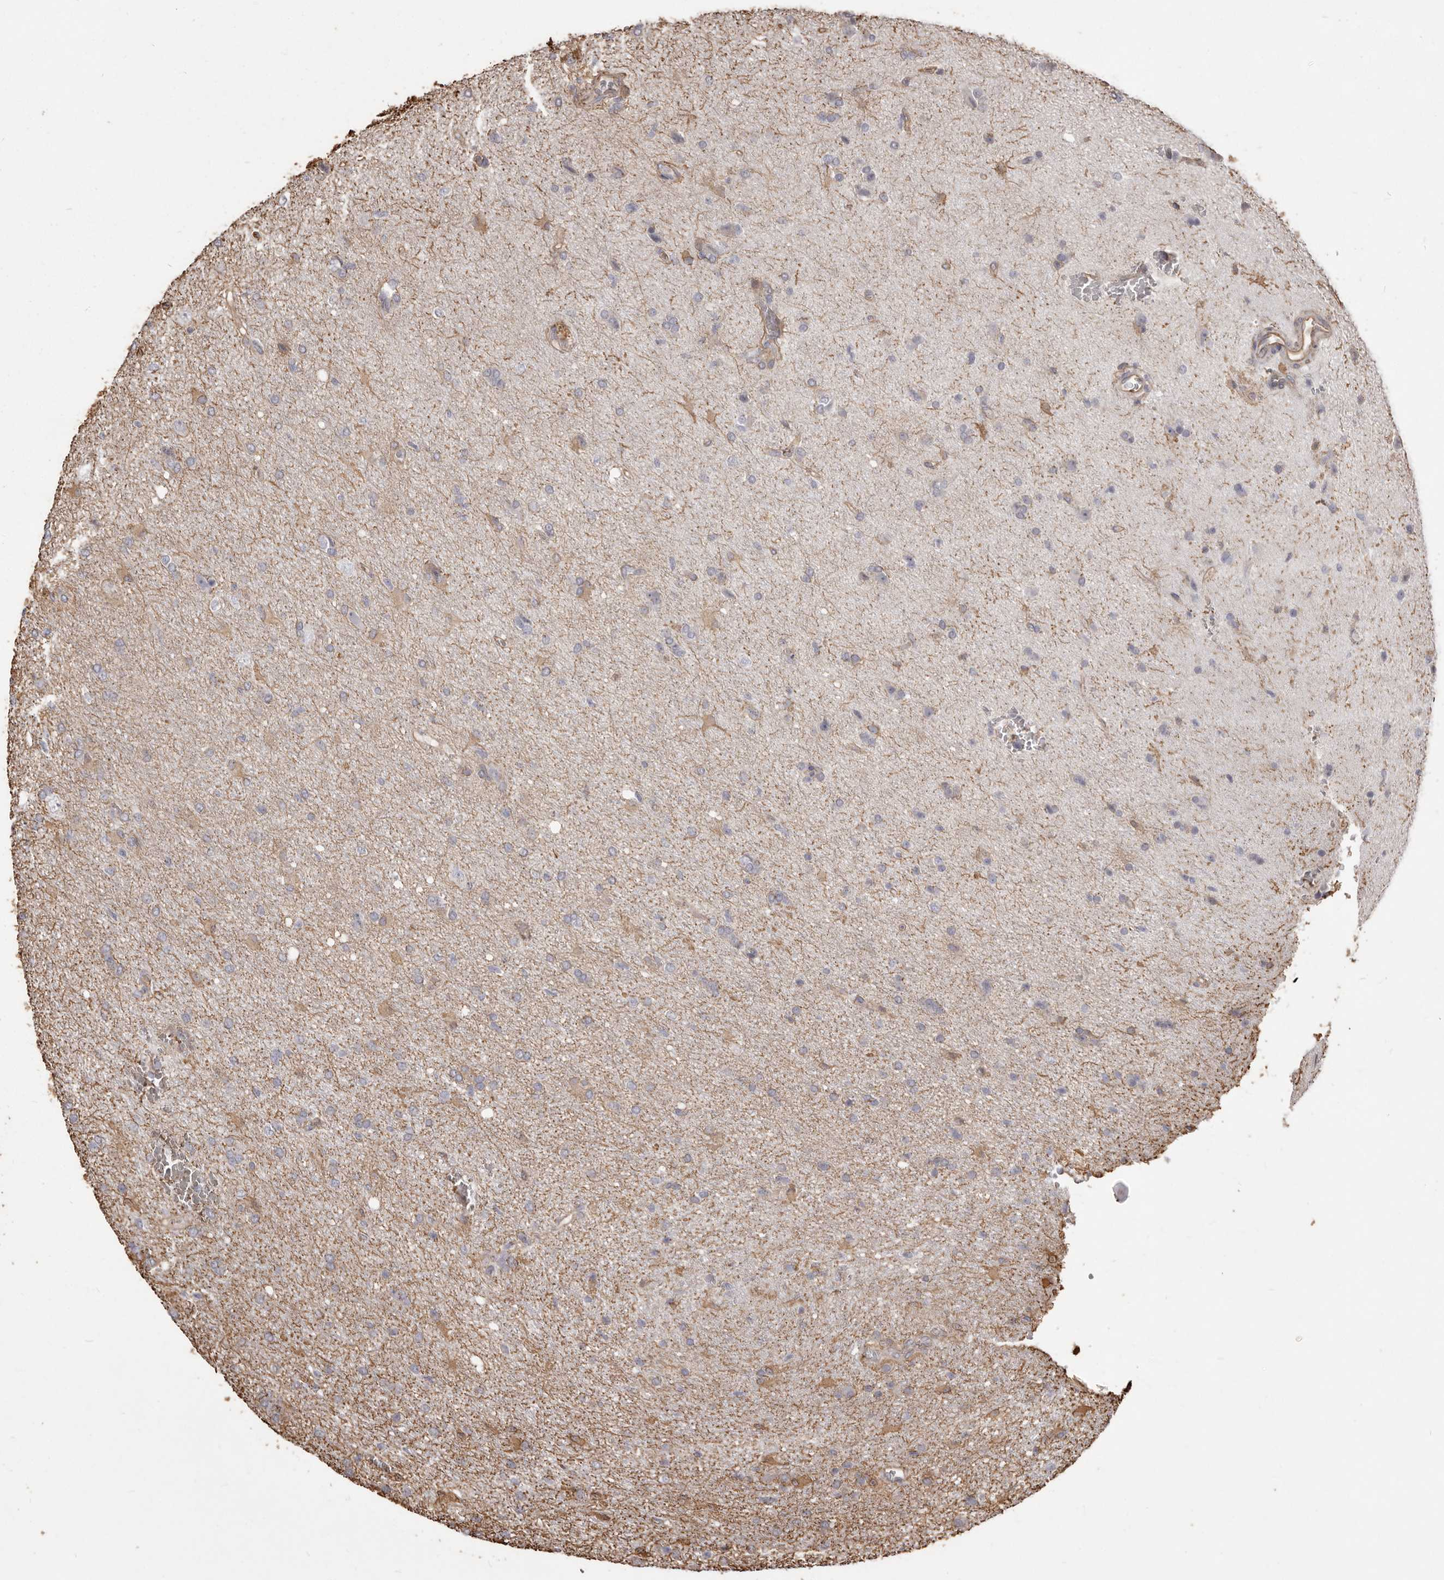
{"staining": {"intensity": "weak", "quantity": "25%-75%", "location": "cytoplasmic/membranous"}, "tissue": "glioma", "cell_type": "Tumor cells", "image_type": "cancer", "snomed": [{"axis": "morphology", "description": "Glioma, malignant, High grade"}, {"axis": "topography", "description": "Brain"}], "caption": "The histopathology image demonstrates a brown stain indicating the presence of a protein in the cytoplasmic/membranous of tumor cells in glioma.", "gene": "MTURN", "patient": {"sex": "female", "age": 57}}